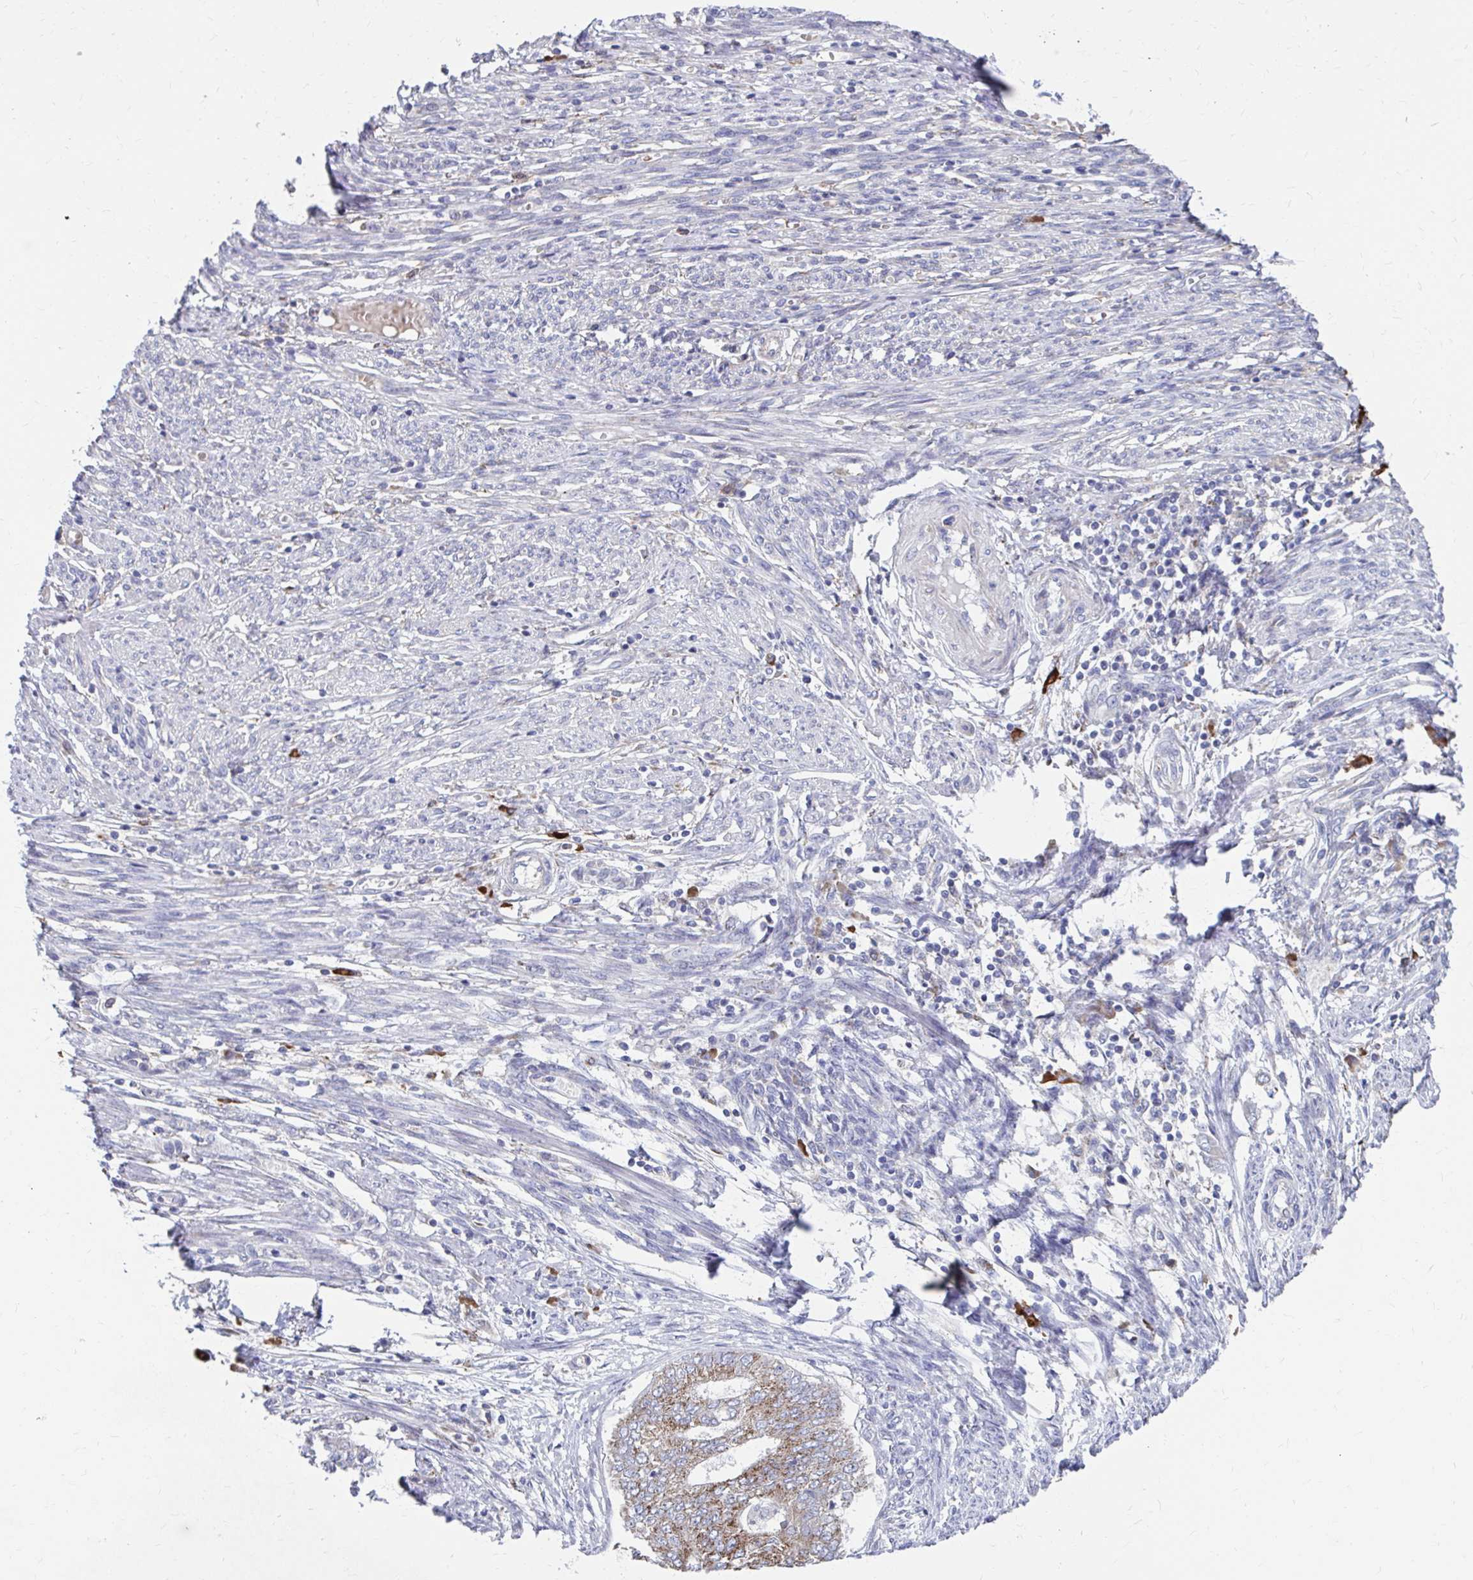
{"staining": {"intensity": "moderate", "quantity": ">75%", "location": "cytoplasmic/membranous"}, "tissue": "endometrial cancer", "cell_type": "Tumor cells", "image_type": "cancer", "snomed": [{"axis": "morphology", "description": "Adenocarcinoma, NOS"}, {"axis": "topography", "description": "Endometrium"}], "caption": "A high-resolution image shows IHC staining of endometrial cancer (adenocarcinoma), which exhibits moderate cytoplasmic/membranous expression in about >75% of tumor cells.", "gene": "FKBP2", "patient": {"sex": "female", "age": 62}}